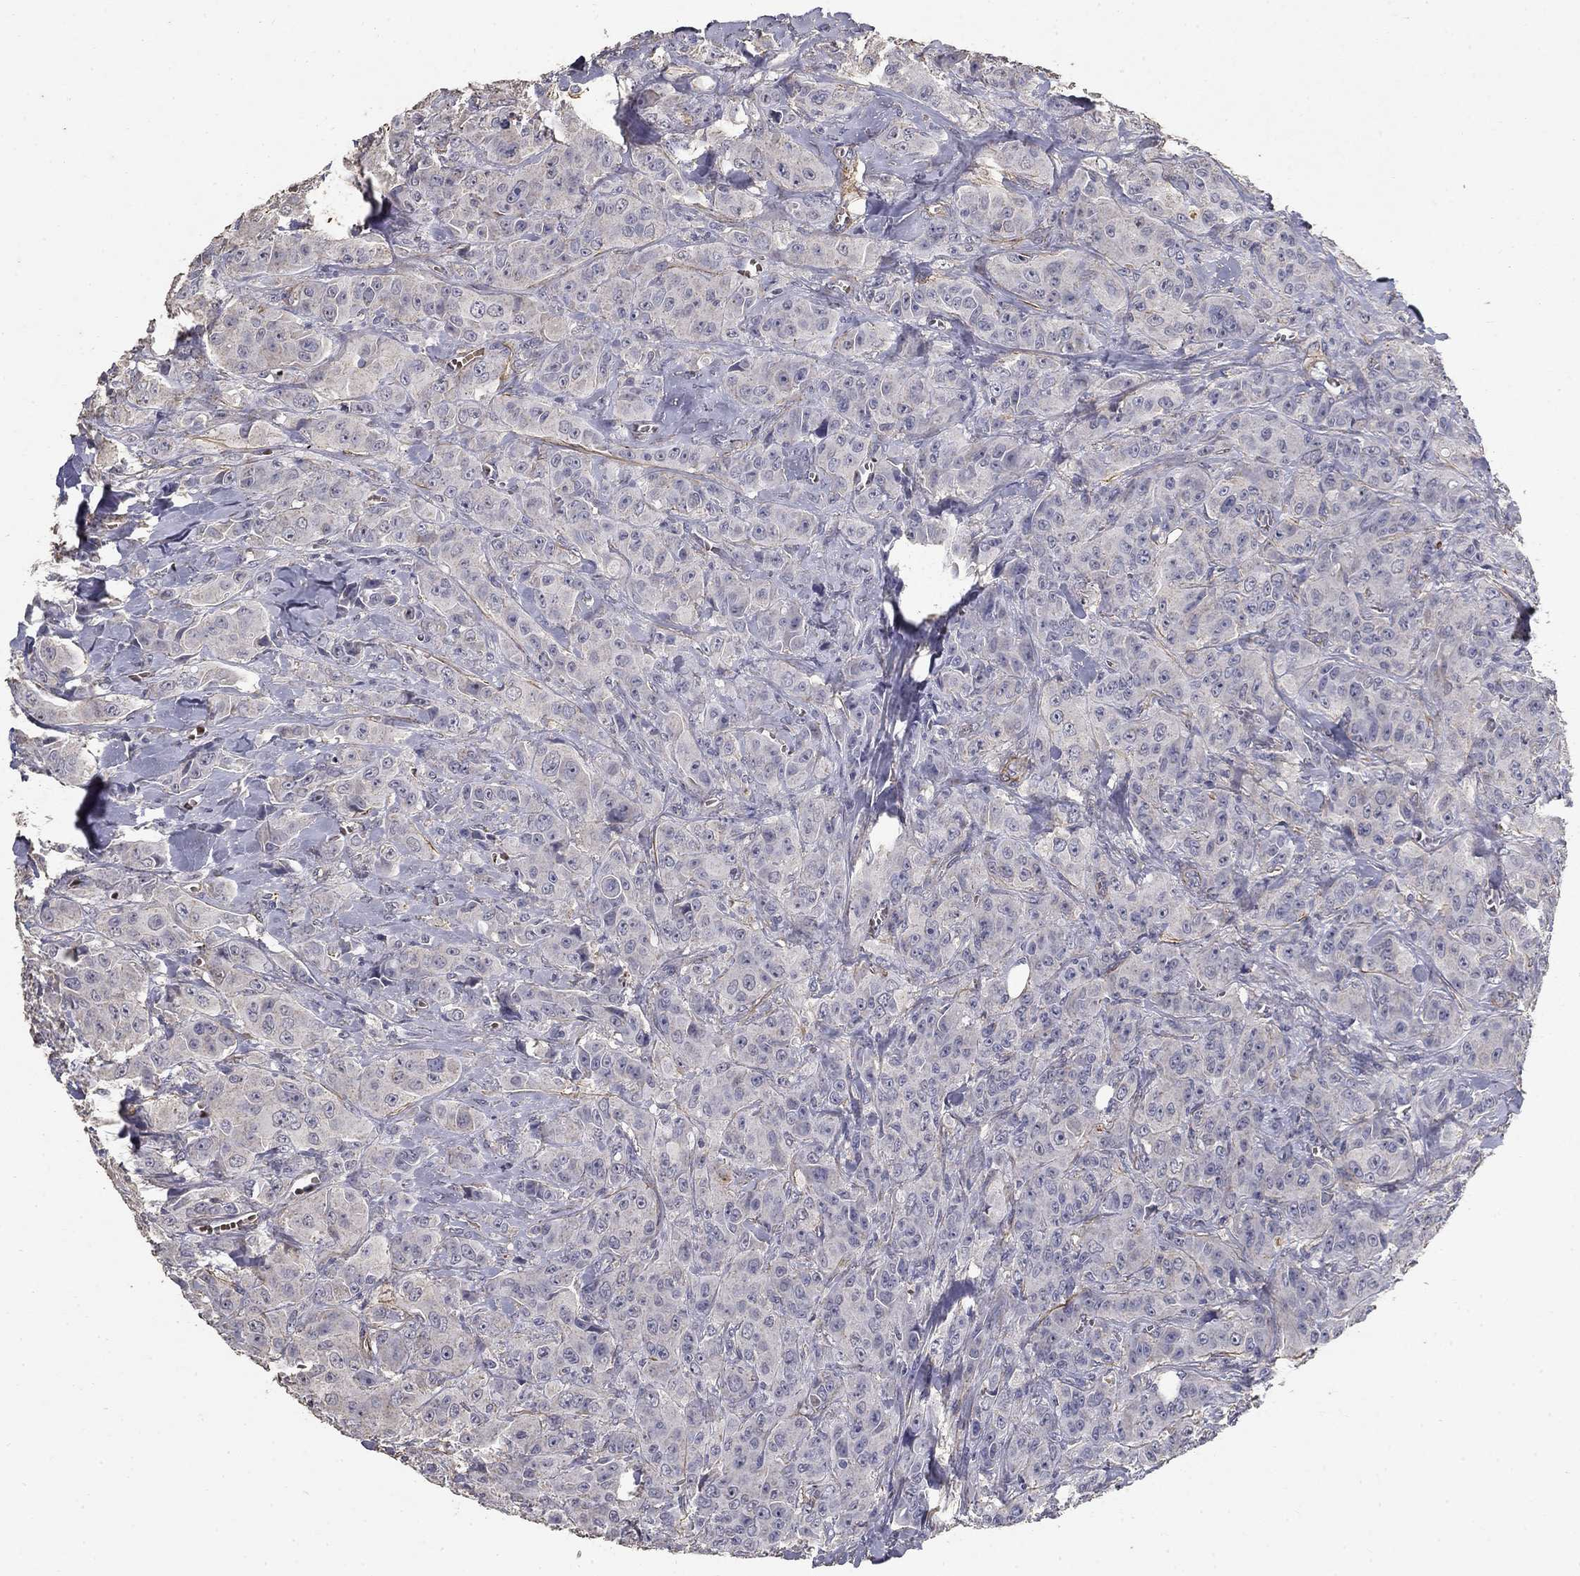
{"staining": {"intensity": "weak", "quantity": "<25%", "location": "cytoplasmic/membranous"}, "tissue": "breast cancer", "cell_type": "Tumor cells", "image_type": "cancer", "snomed": [{"axis": "morphology", "description": "Duct carcinoma"}, {"axis": "topography", "description": "Breast"}], "caption": "The photomicrograph displays no significant positivity in tumor cells of breast cancer (infiltrating ductal carcinoma).", "gene": "MPP2", "patient": {"sex": "female", "age": 43}}